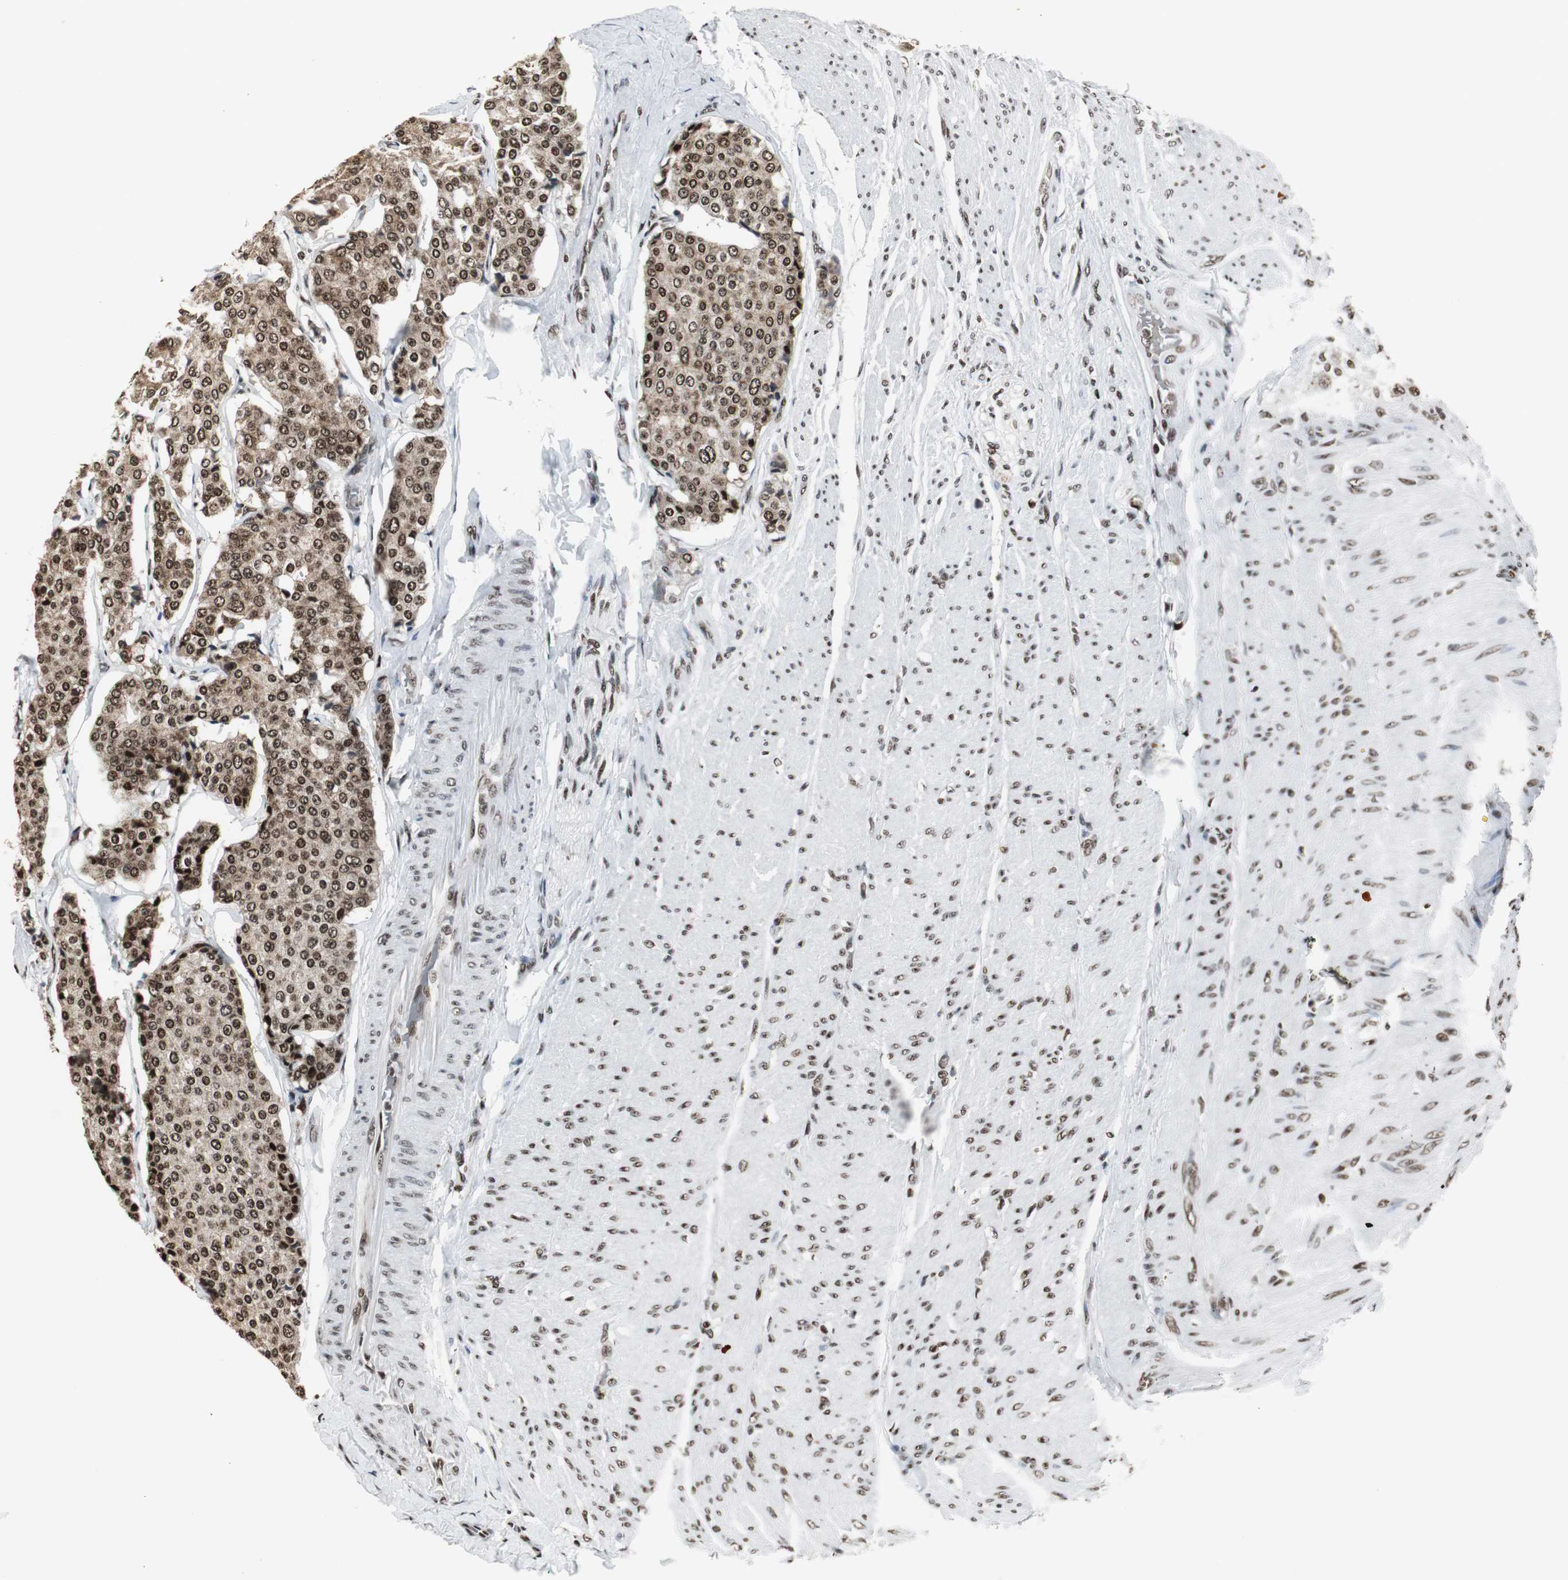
{"staining": {"intensity": "strong", "quantity": ">75%", "location": "cytoplasmic/membranous,nuclear"}, "tissue": "carcinoid", "cell_type": "Tumor cells", "image_type": "cancer", "snomed": [{"axis": "morphology", "description": "Carcinoid, malignant, NOS"}, {"axis": "topography", "description": "Colon"}], "caption": "A brown stain shows strong cytoplasmic/membranous and nuclear positivity of a protein in human carcinoid (malignant) tumor cells.", "gene": "PARN", "patient": {"sex": "female", "age": 61}}